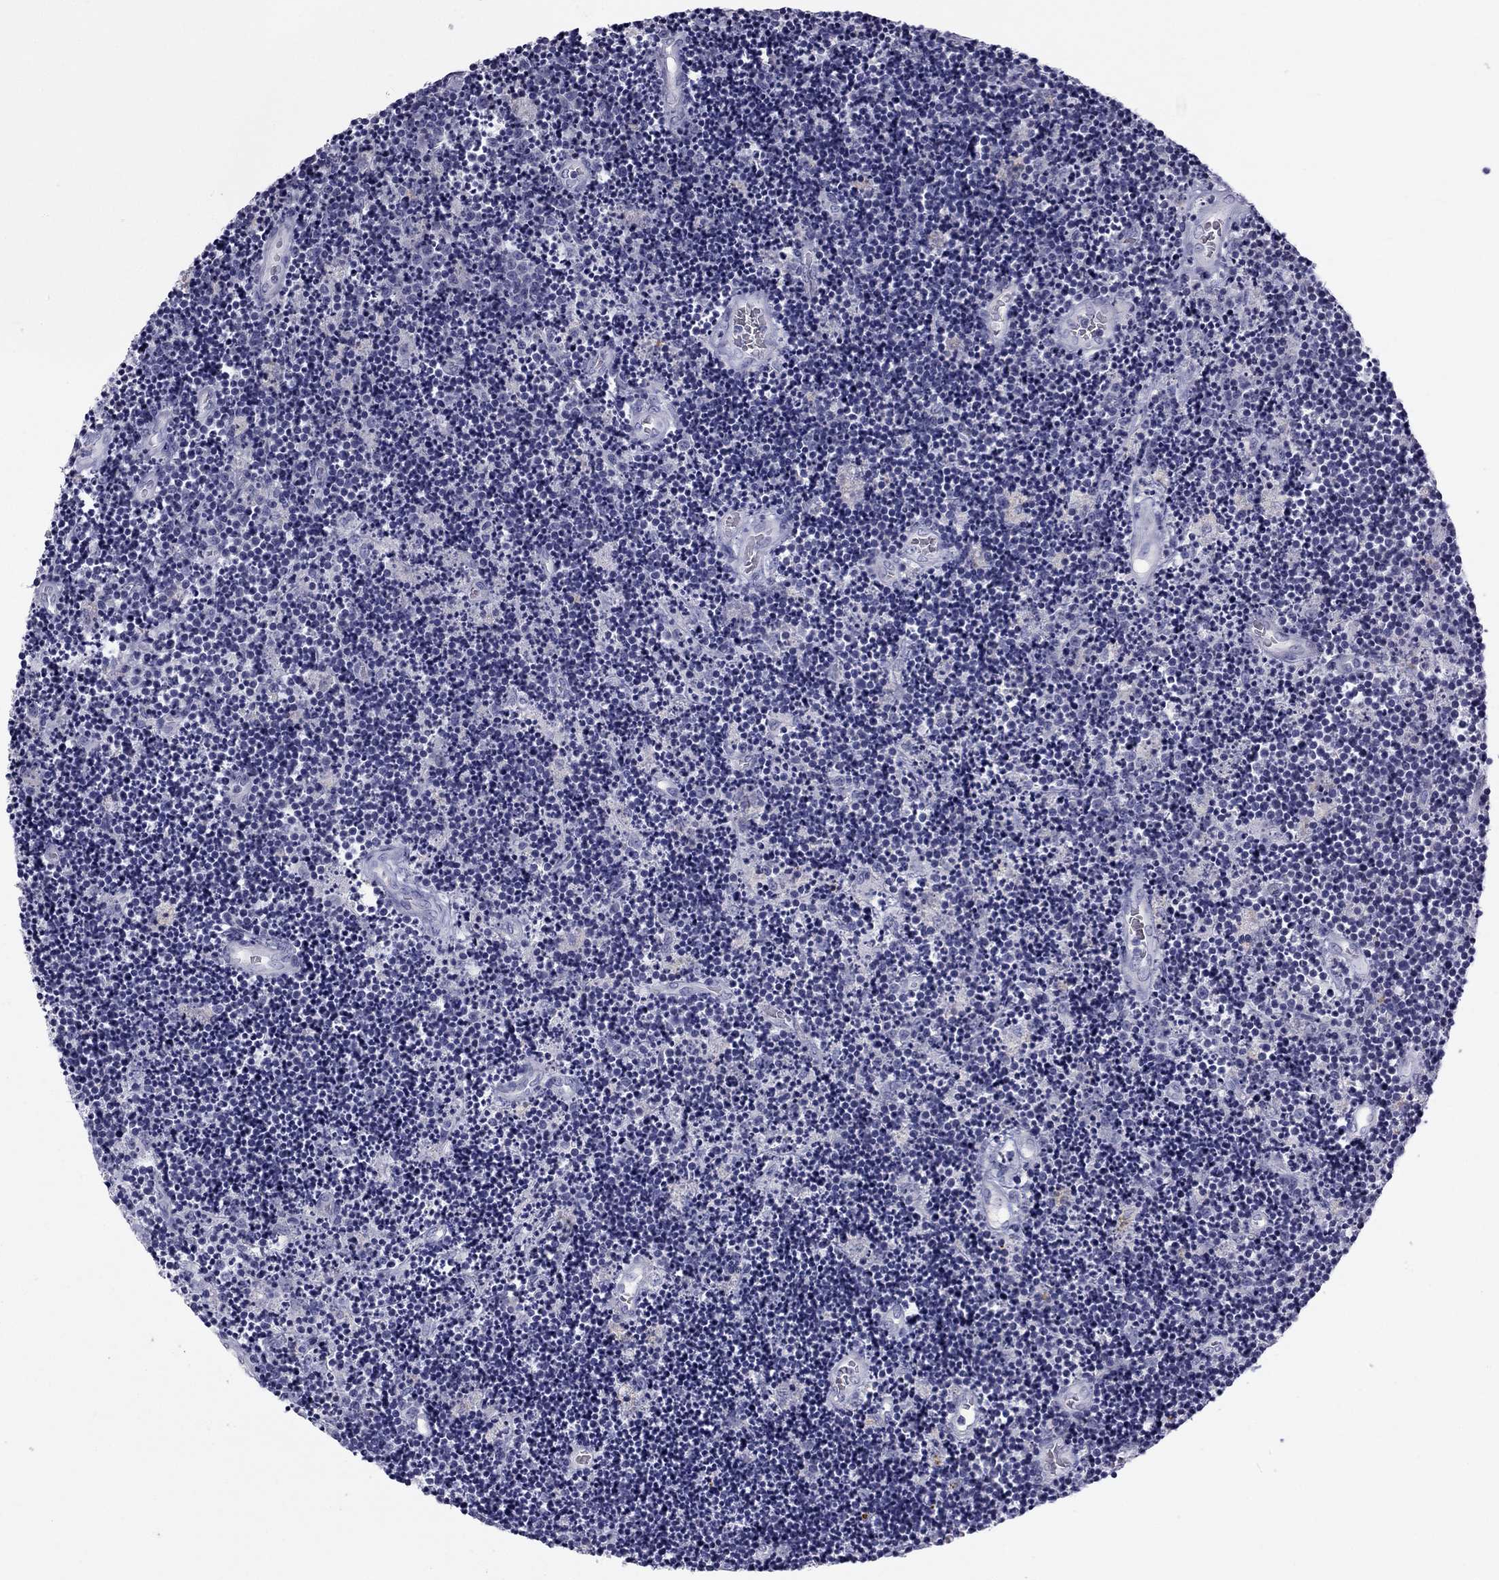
{"staining": {"intensity": "negative", "quantity": "none", "location": "none"}, "tissue": "lymphoma", "cell_type": "Tumor cells", "image_type": "cancer", "snomed": [{"axis": "morphology", "description": "Malignant lymphoma, non-Hodgkin's type, Low grade"}, {"axis": "topography", "description": "Brain"}], "caption": "This is an immunohistochemistry (IHC) micrograph of malignant lymphoma, non-Hodgkin's type (low-grade). There is no staining in tumor cells.", "gene": "CLPSL2", "patient": {"sex": "female", "age": 66}}